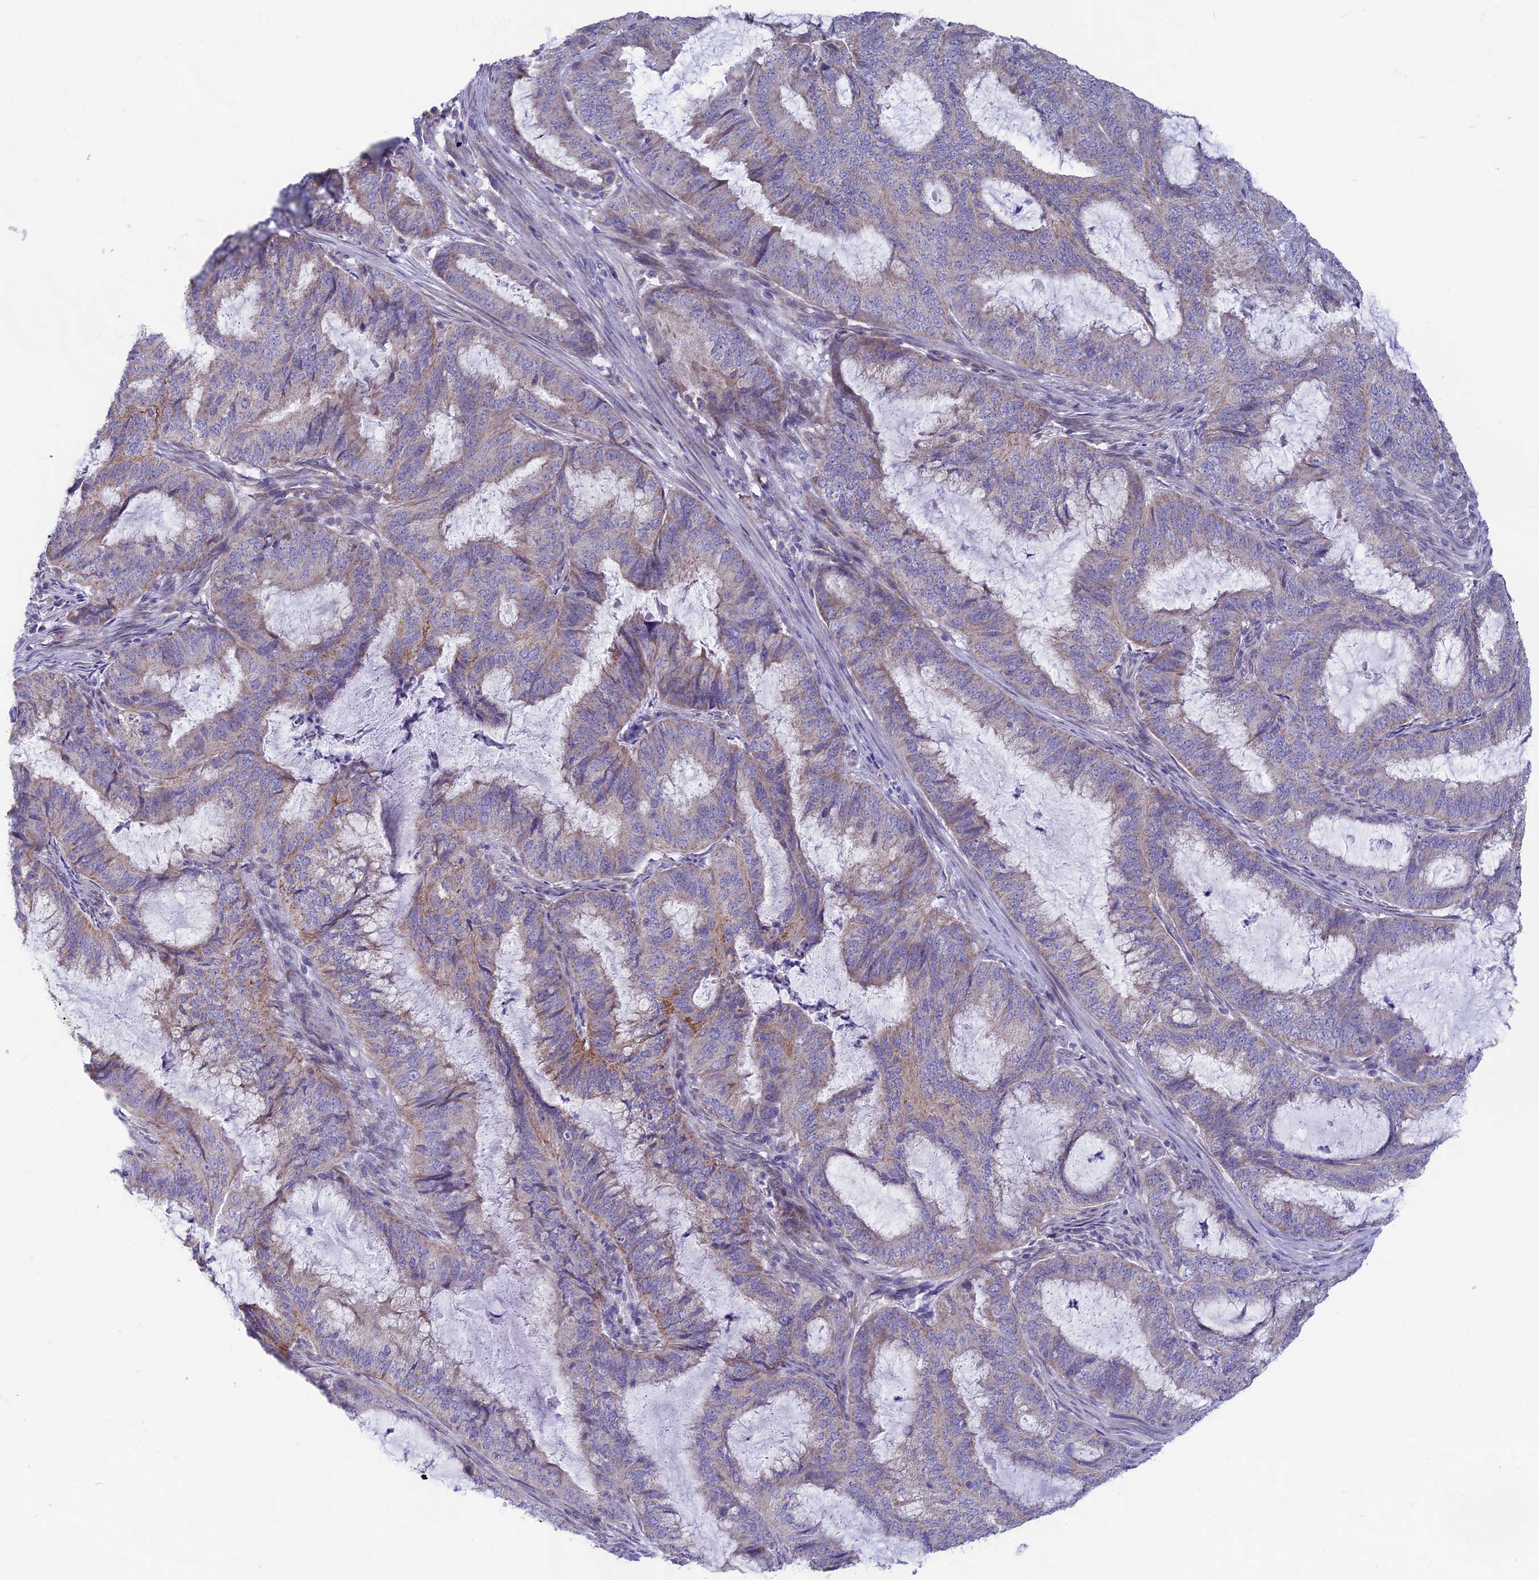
{"staining": {"intensity": "weak", "quantity": "25%-75%", "location": "cytoplasmic/membranous"}, "tissue": "endometrial cancer", "cell_type": "Tumor cells", "image_type": "cancer", "snomed": [{"axis": "morphology", "description": "Adenocarcinoma, NOS"}, {"axis": "topography", "description": "Endometrium"}], "caption": "Protein expression analysis of human endometrial adenocarcinoma reveals weak cytoplasmic/membranous expression in approximately 25%-75% of tumor cells.", "gene": "PLAC9", "patient": {"sex": "female", "age": 51}}